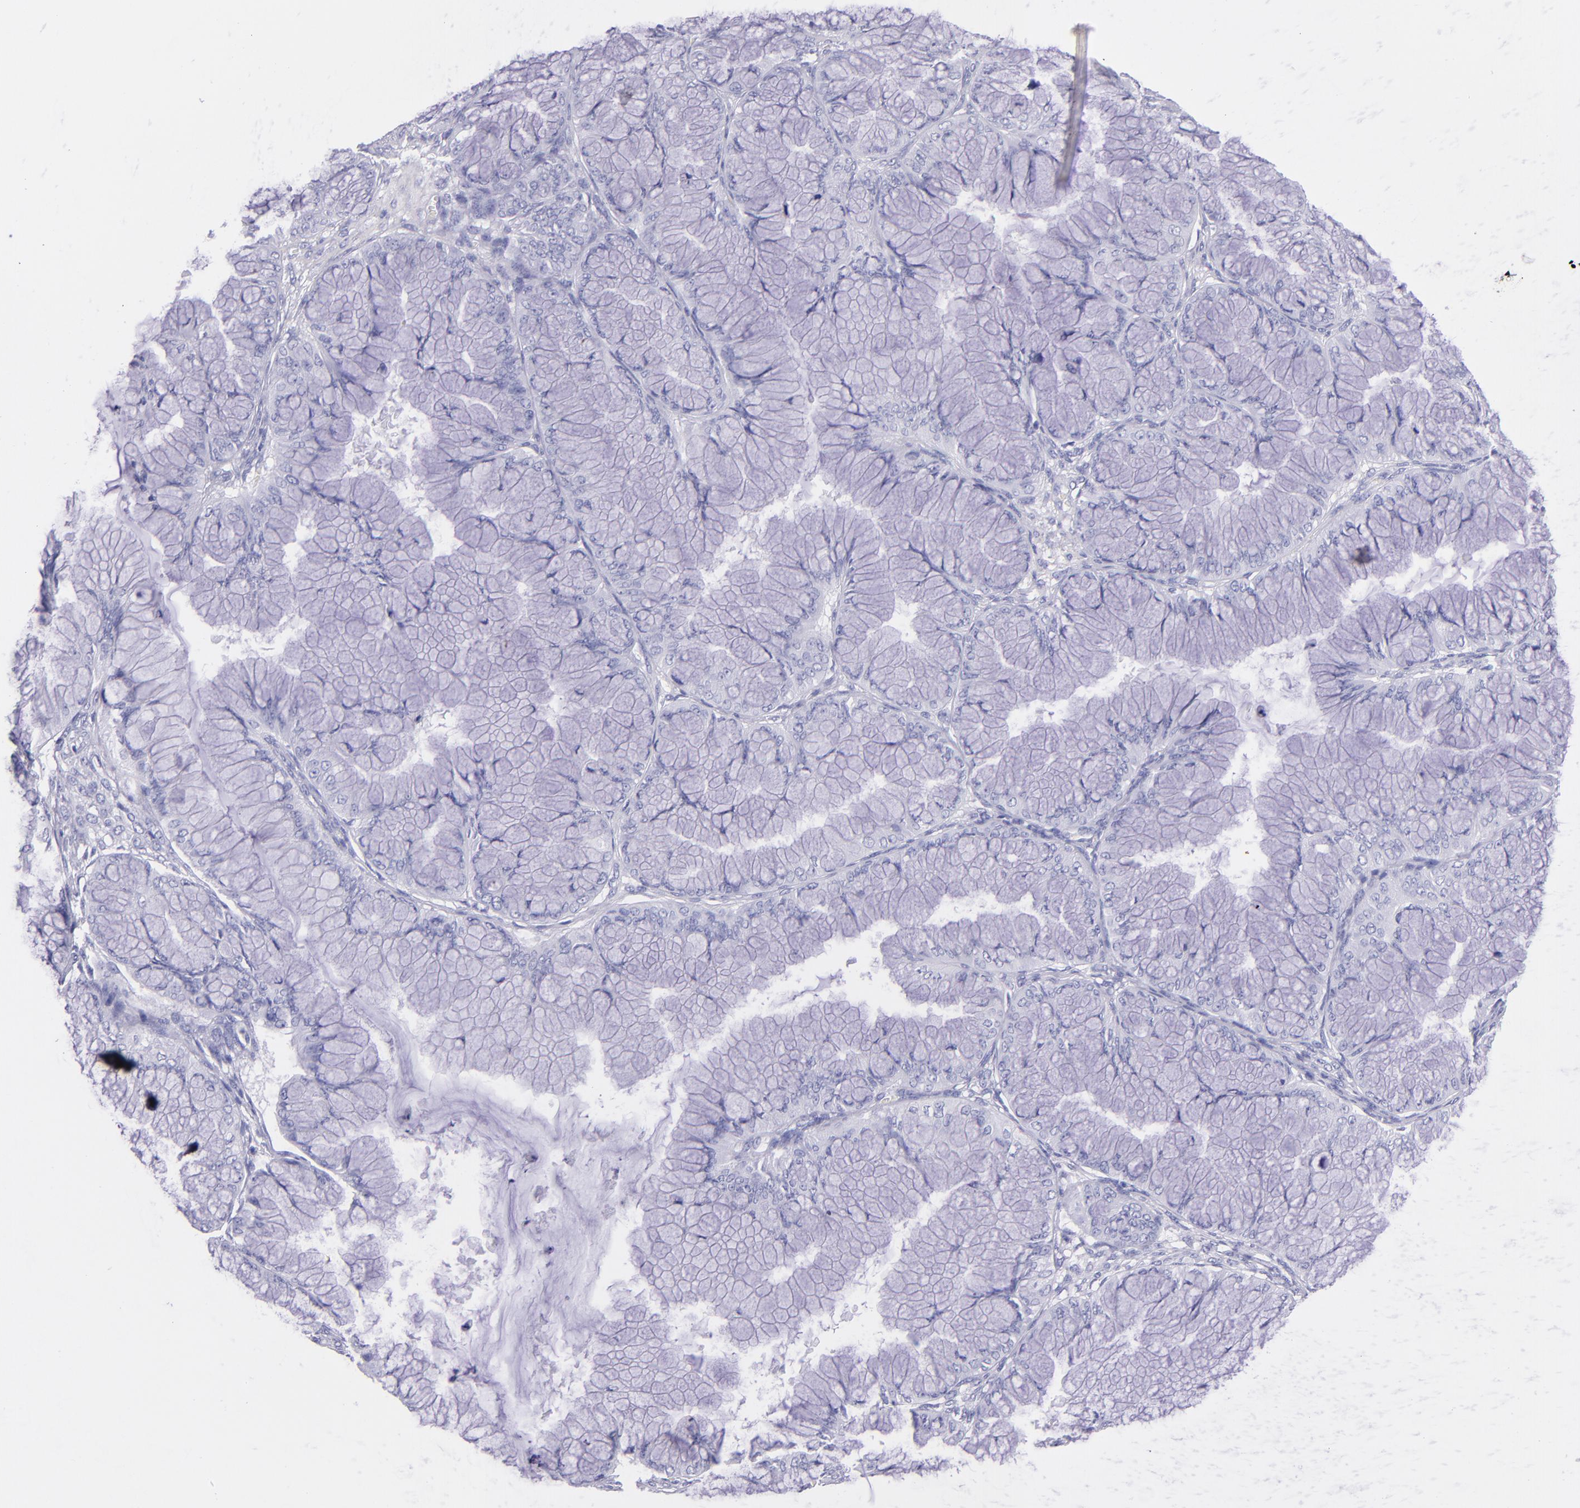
{"staining": {"intensity": "negative", "quantity": "none", "location": "none"}, "tissue": "ovarian cancer", "cell_type": "Tumor cells", "image_type": "cancer", "snomed": [{"axis": "morphology", "description": "Cystadenocarcinoma, mucinous, NOS"}, {"axis": "topography", "description": "Ovary"}], "caption": "There is no significant staining in tumor cells of ovarian cancer (mucinous cystadenocarcinoma).", "gene": "SFTPB", "patient": {"sex": "female", "age": 63}}